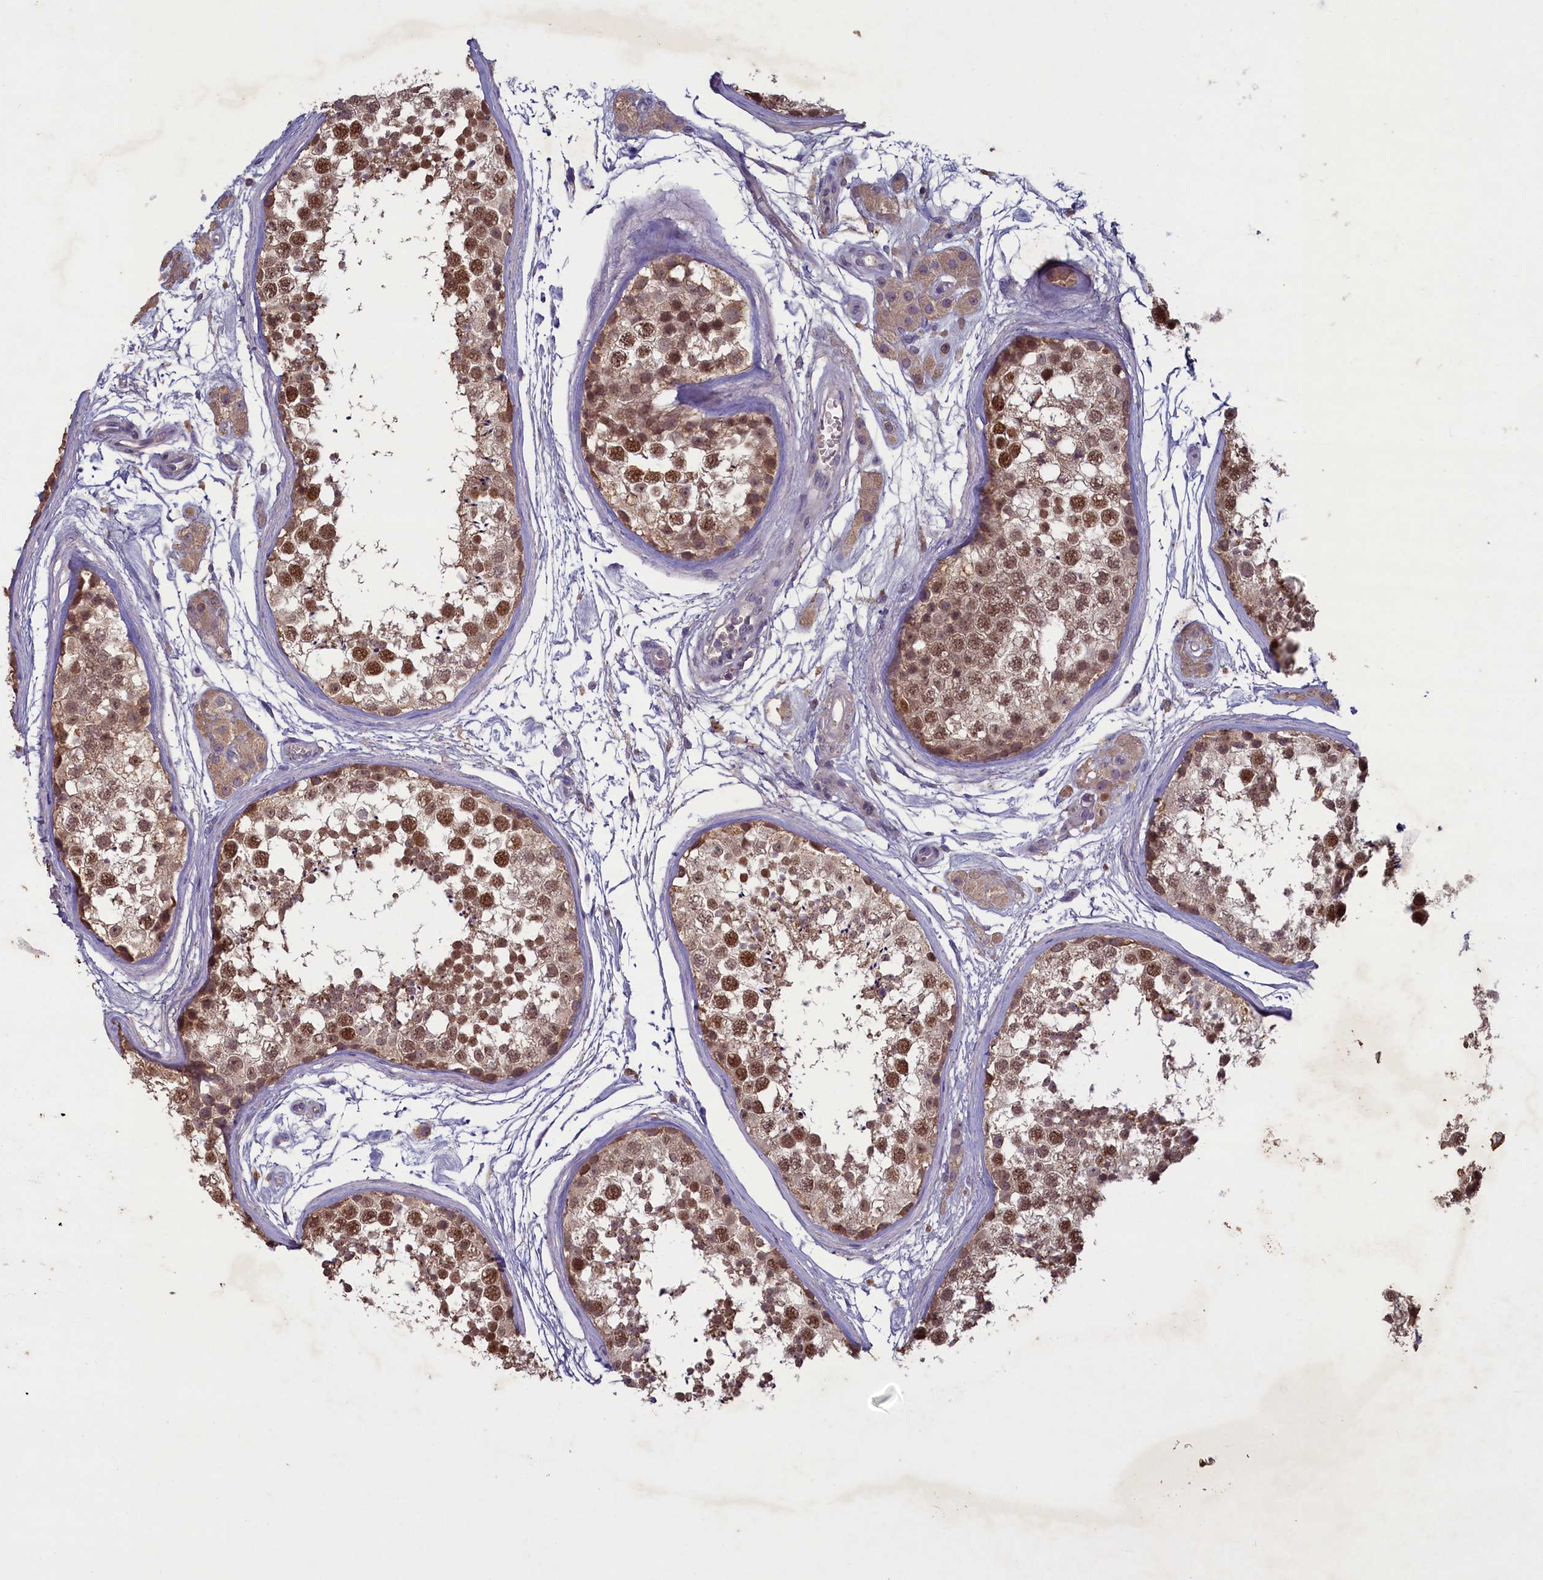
{"staining": {"intensity": "moderate", "quantity": ">75%", "location": "nuclear"}, "tissue": "testis", "cell_type": "Cells in seminiferous ducts", "image_type": "normal", "snomed": [{"axis": "morphology", "description": "Normal tissue, NOS"}, {"axis": "topography", "description": "Testis"}], "caption": "The histopathology image exhibits a brown stain indicating the presence of a protein in the nuclear of cells in seminiferous ducts in testis. (DAB IHC, brown staining for protein, blue staining for nuclei).", "gene": "ATF7IP2", "patient": {"sex": "male", "age": 56}}